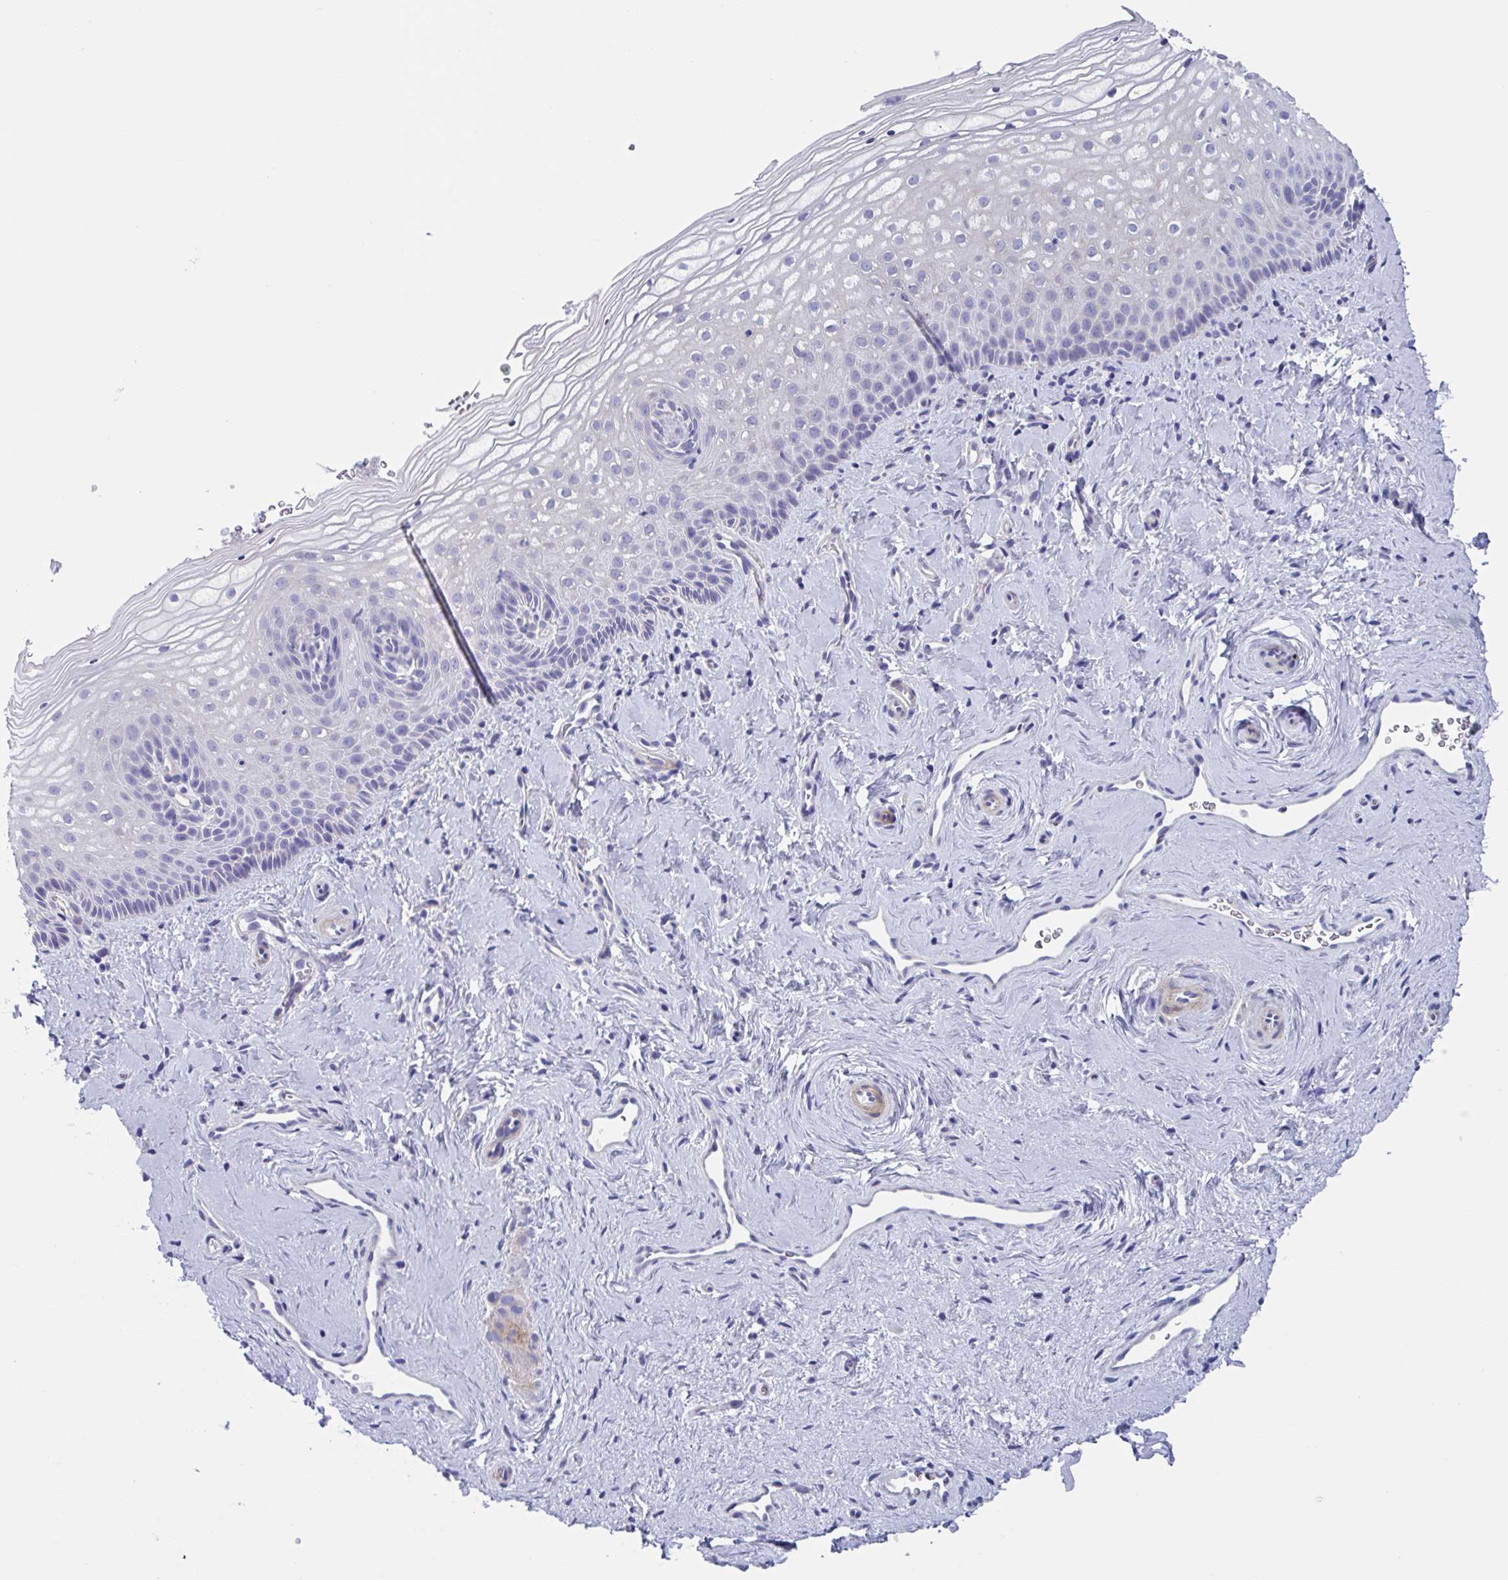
{"staining": {"intensity": "negative", "quantity": "none", "location": "none"}, "tissue": "vagina", "cell_type": "Squamous epithelial cells", "image_type": "normal", "snomed": [{"axis": "morphology", "description": "Normal tissue, NOS"}, {"axis": "topography", "description": "Vagina"}], "caption": "Immunohistochemistry (IHC) of normal human vagina demonstrates no positivity in squamous epithelial cells.", "gene": "LPIN3", "patient": {"sex": "female", "age": 51}}